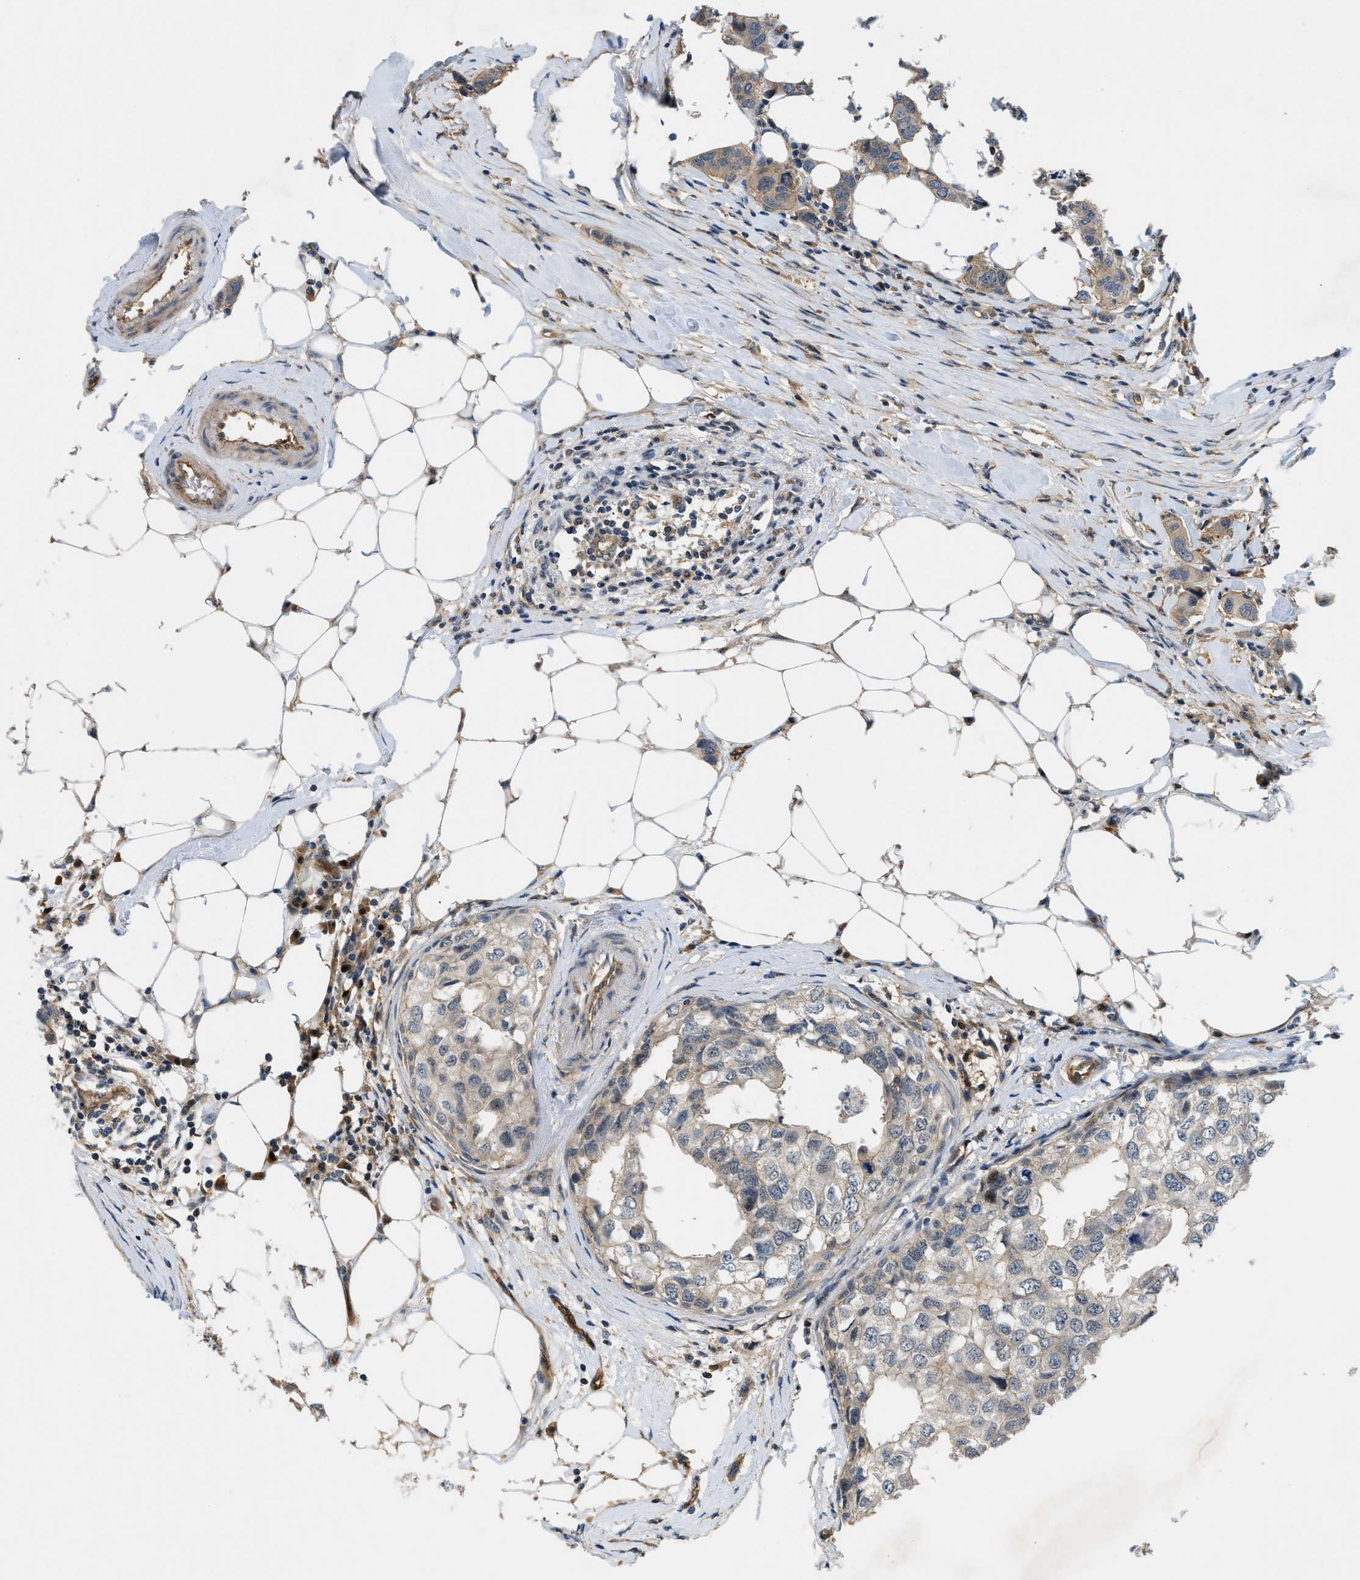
{"staining": {"intensity": "weak", "quantity": ">75%", "location": "cytoplasmic/membranous"}, "tissue": "breast cancer", "cell_type": "Tumor cells", "image_type": "cancer", "snomed": [{"axis": "morphology", "description": "Duct carcinoma"}, {"axis": "topography", "description": "Breast"}], "caption": "High-magnification brightfield microscopy of breast infiltrating ductal carcinoma stained with DAB (brown) and counterstained with hematoxylin (blue). tumor cells exhibit weak cytoplasmic/membranous staining is present in approximately>75% of cells.", "gene": "TRAK2", "patient": {"sex": "female", "age": 50}}